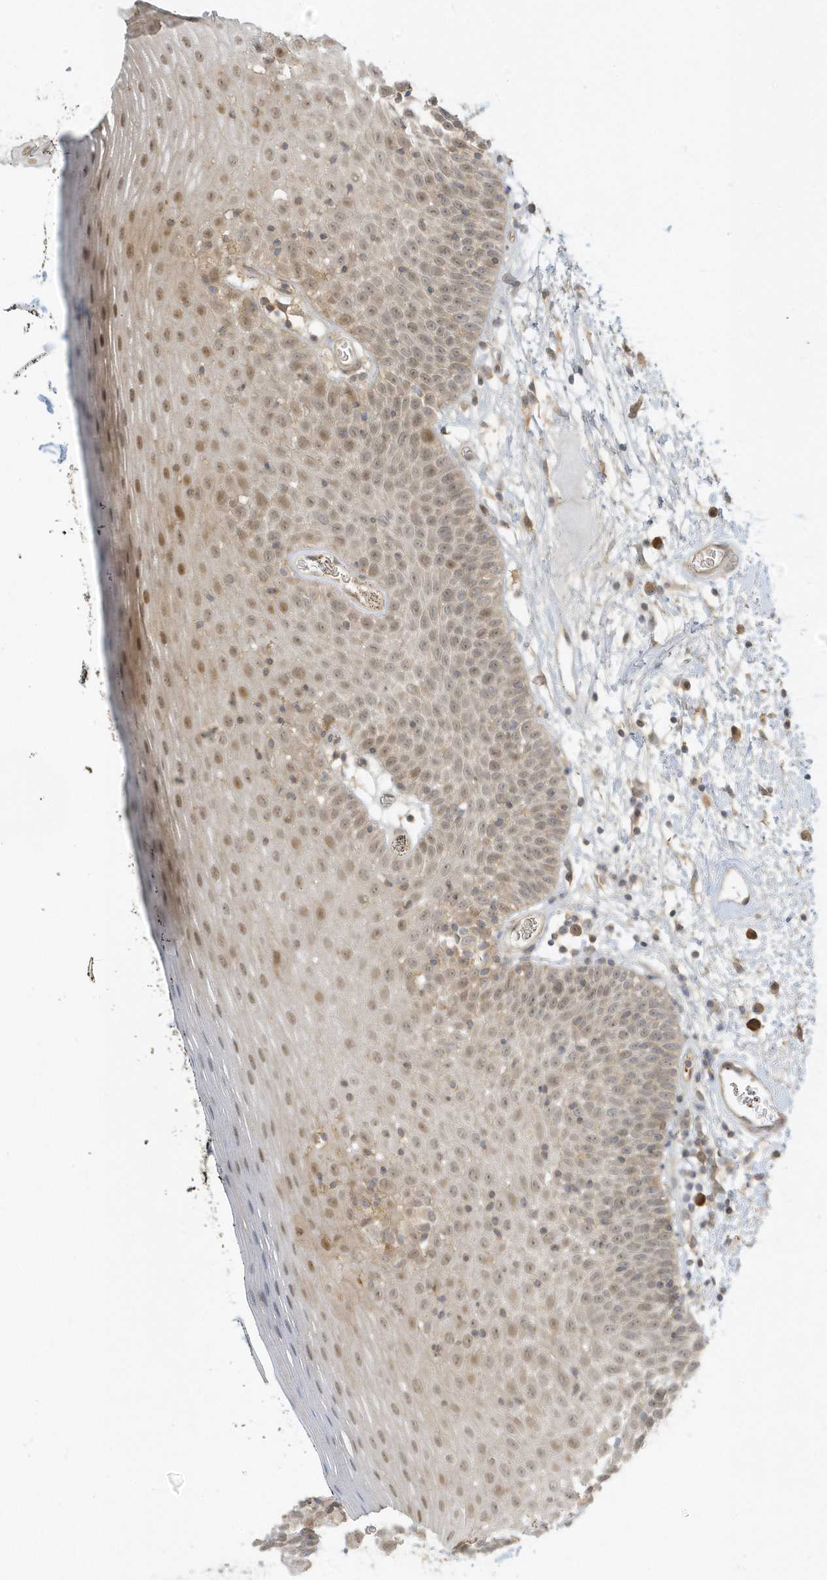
{"staining": {"intensity": "moderate", "quantity": ">75%", "location": "nuclear"}, "tissue": "oral mucosa", "cell_type": "Squamous epithelial cells", "image_type": "normal", "snomed": [{"axis": "morphology", "description": "Normal tissue, NOS"}, {"axis": "topography", "description": "Oral tissue"}], "caption": "This is a histology image of immunohistochemistry (IHC) staining of unremarkable oral mucosa, which shows moderate positivity in the nuclear of squamous epithelial cells.", "gene": "ZBTB8A", "patient": {"sex": "male", "age": 74}}